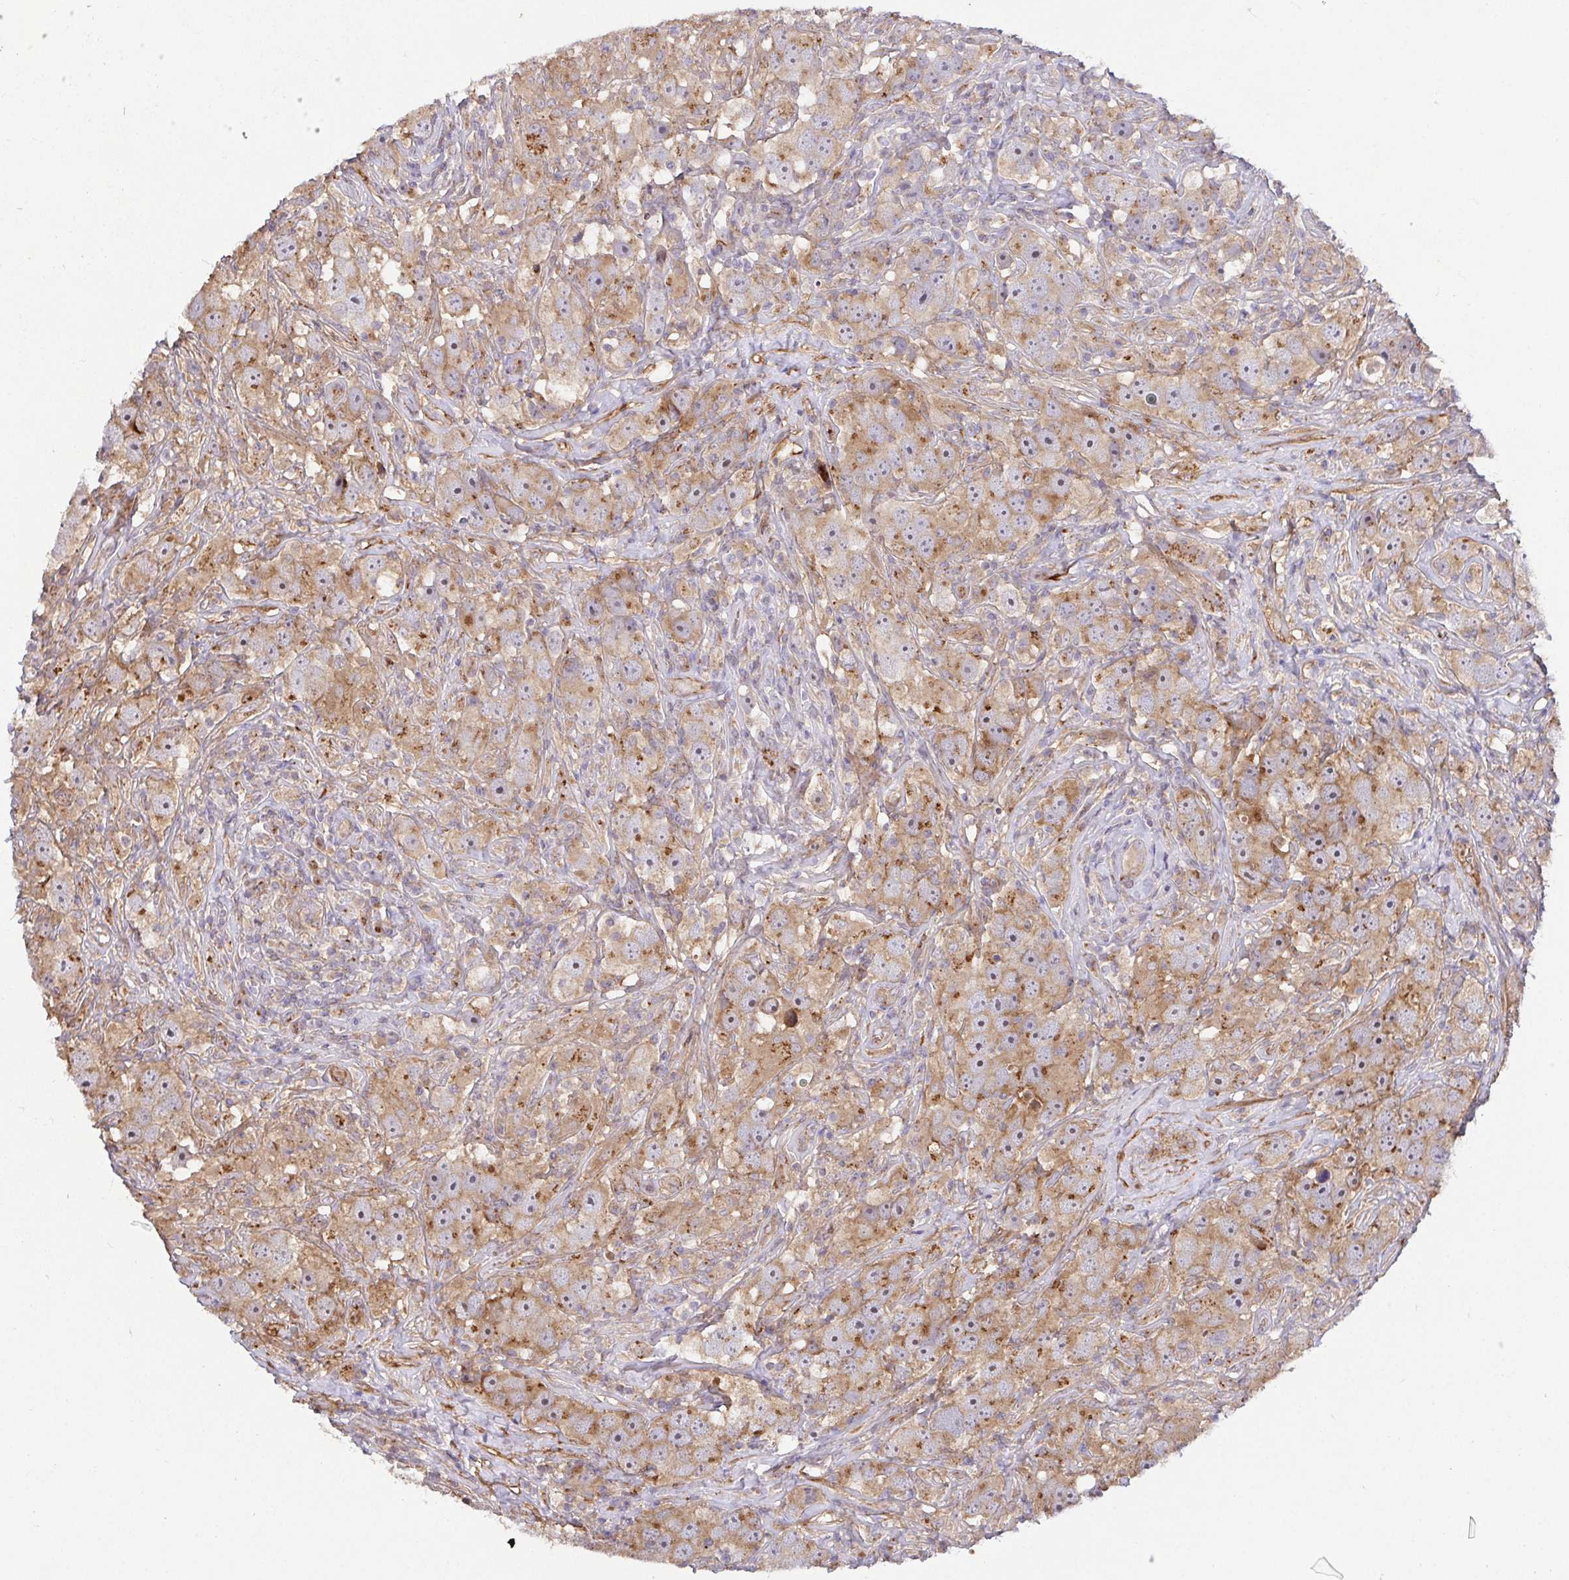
{"staining": {"intensity": "moderate", "quantity": "25%-75%", "location": "cytoplasmic/membranous,nuclear"}, "tissue": "testis cancer", "cell_type": "Tumor cells", "image_type": "cancer", "snomed": [{"axis": "morphology", "description": "Seminoma, NOS"}, {"axis": "topography", "description": "Testis"}], "caption": "DAB (3,3'-diaminobenzidine) immunohistochemical staining of human seminoma (testis) exhibits moderate cytoplasmic/membranous and nuclear protein expression in about 25%-75% of tumor cells.", "gene": "TM9SF4", "patient": {"sex": "male", "age": 49}}